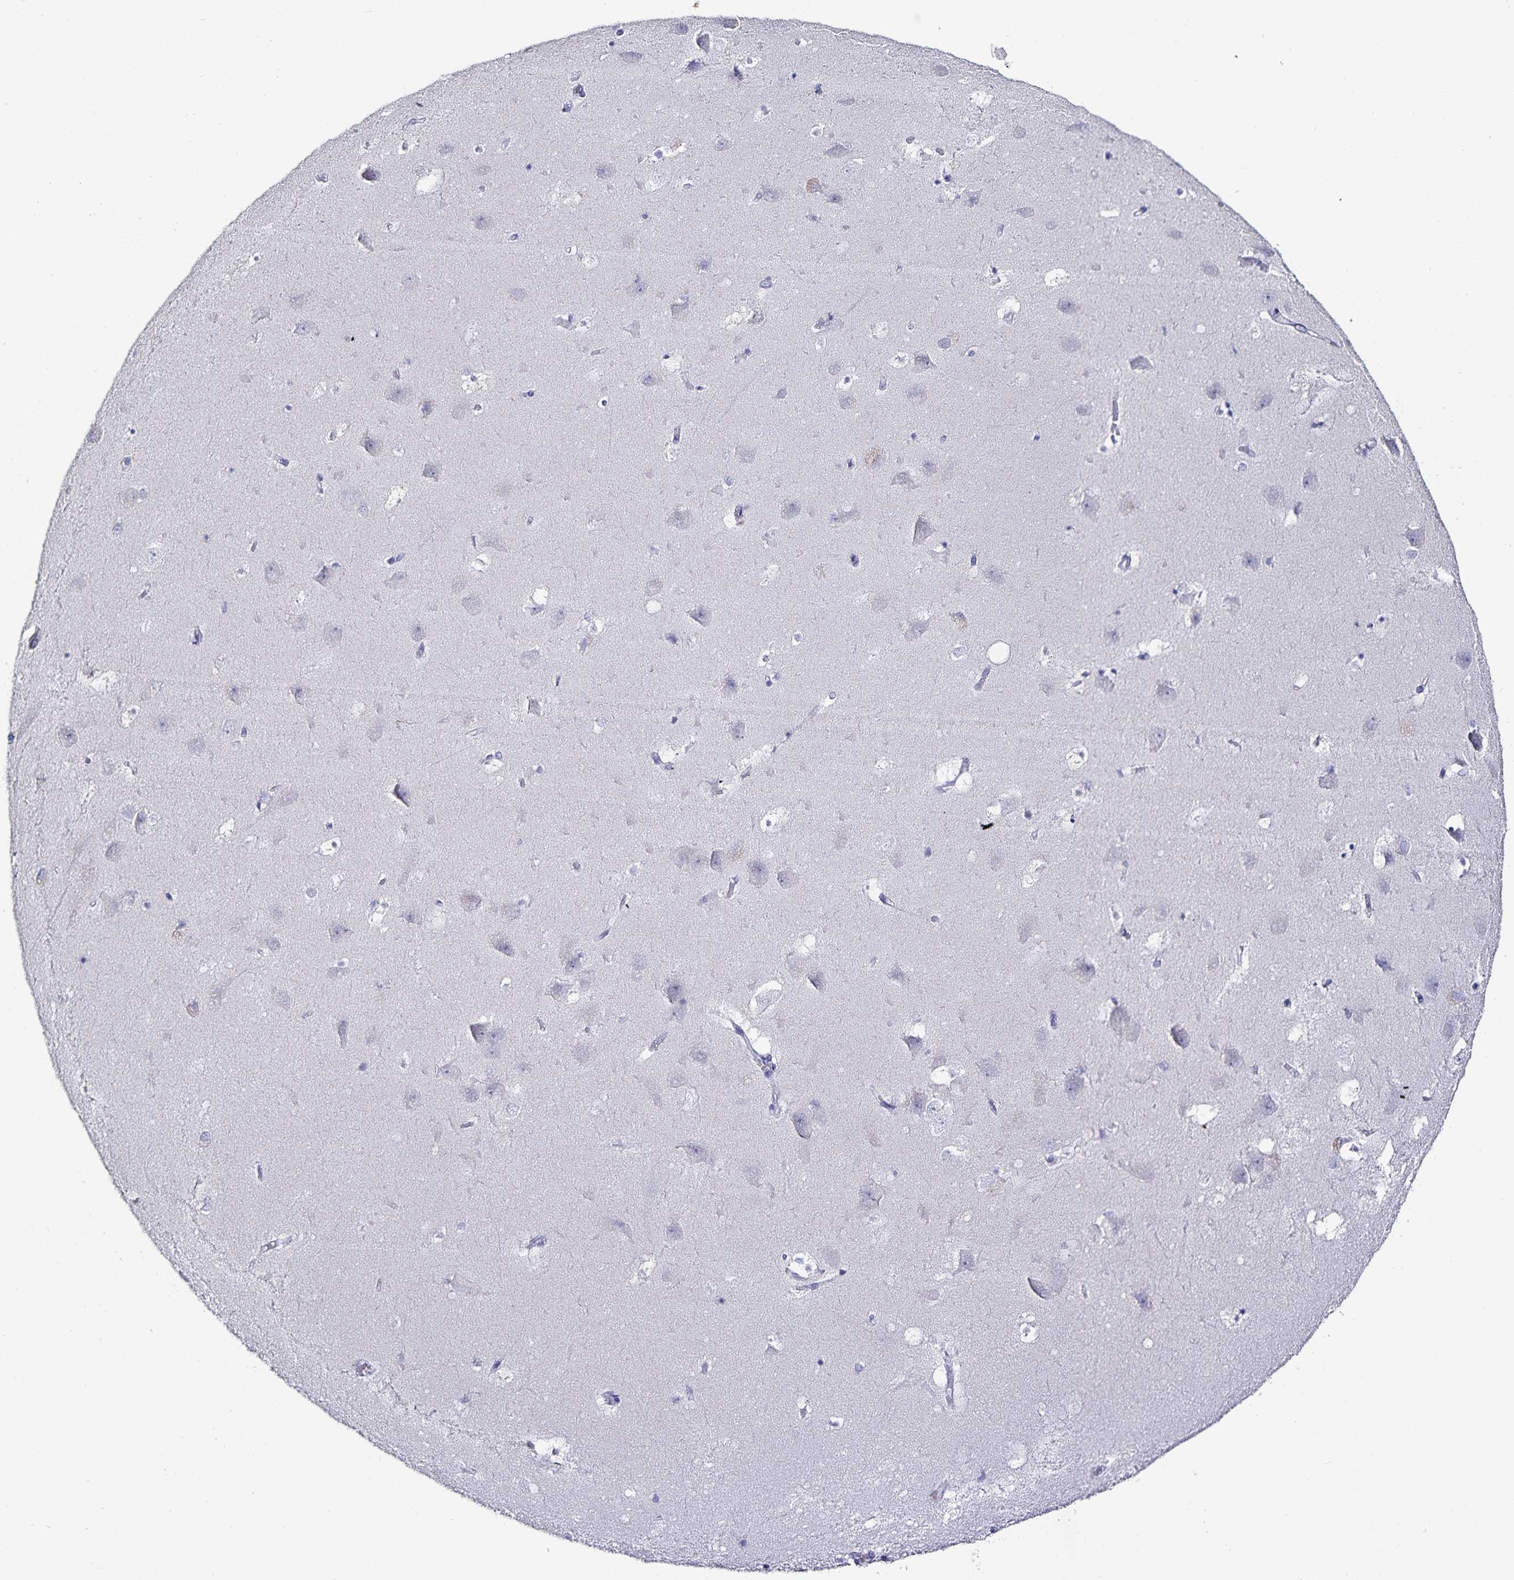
{"staining": {"intensity": "negative", "quantity": "none", "location": "none"}, "tissue": "hippocampus", "cell_type": "Glial cells", "image_type": "normal", "snomed": [{"axis": "morphology", "description": "Normal tissue, NOS"}, {"axis": "topography", "description": "Hippocampus"}], "caption": "Glial cells show no significant protein staining in normal hippocampus. Brightfield microscopy of immunohistochemistry stained with DAB (3,3'-diaminobenzidine) (brown) and hematoxylin (blue), captured at high magnification.", "gene": "TTR", "patient": {"sex": "male", "age": 58}}